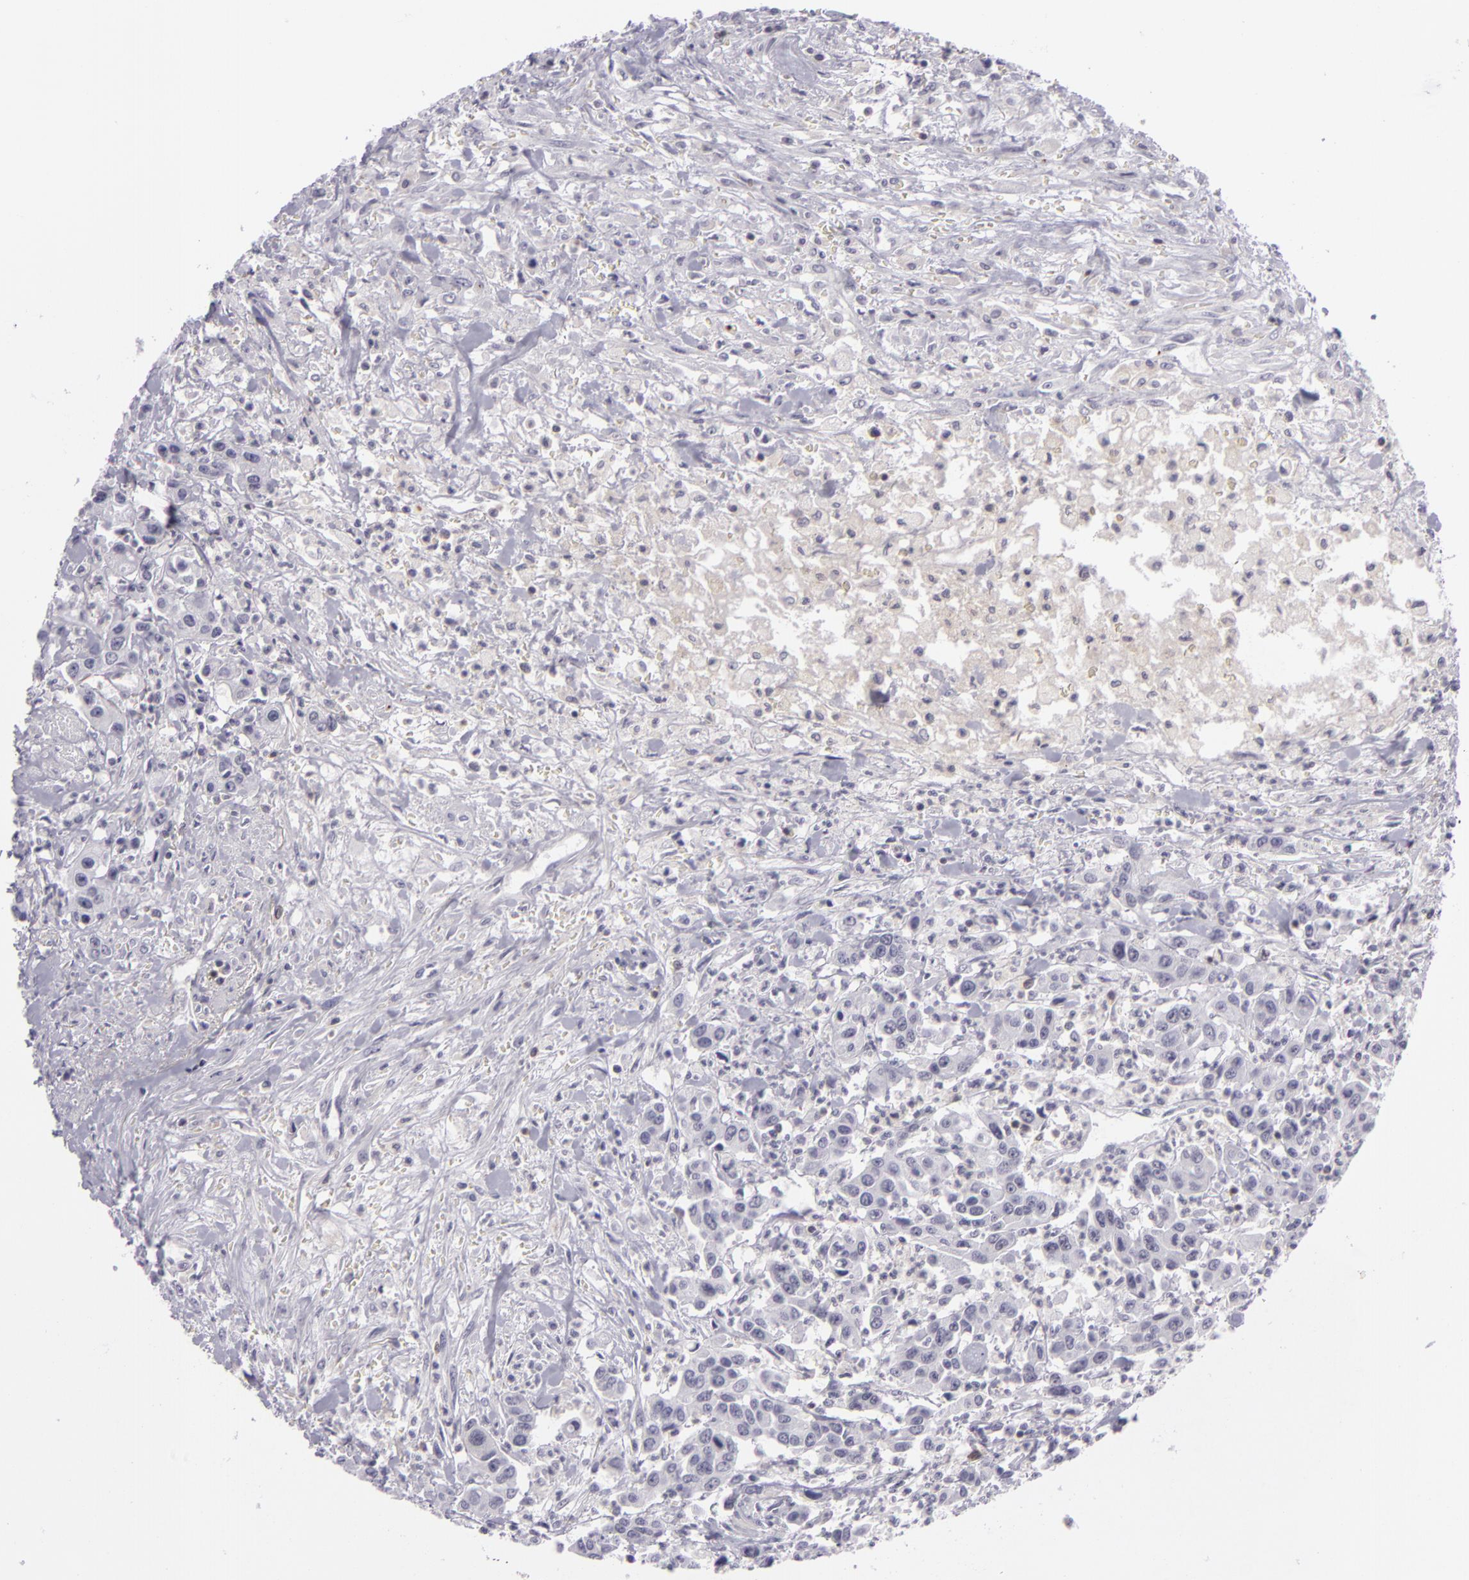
{"staining": {"intensity": "negative", "quantity": "none", "location": "none"}, "tissue": "urothelial cancer", "cell_type": "Tumor cells", "image_type": "cancer", "snomed": [{"axis": "morphology", "description": "Urothelial carcinoma, High grade"}, {"axis": "topography", "description": "Urinary bladder"}], "caption": "Immunohistochemistry micrograph of urothelial cancer stained for a protein (brown), which displays no staining in tumor cells. The staining is performed using DAB (3,3'-diaminobenzidine) brown chromogen with nuclei counter-stained in using hematoxylin.", "gene": "KCNAB2", "patient": {"sex": "male", "age": 86}}